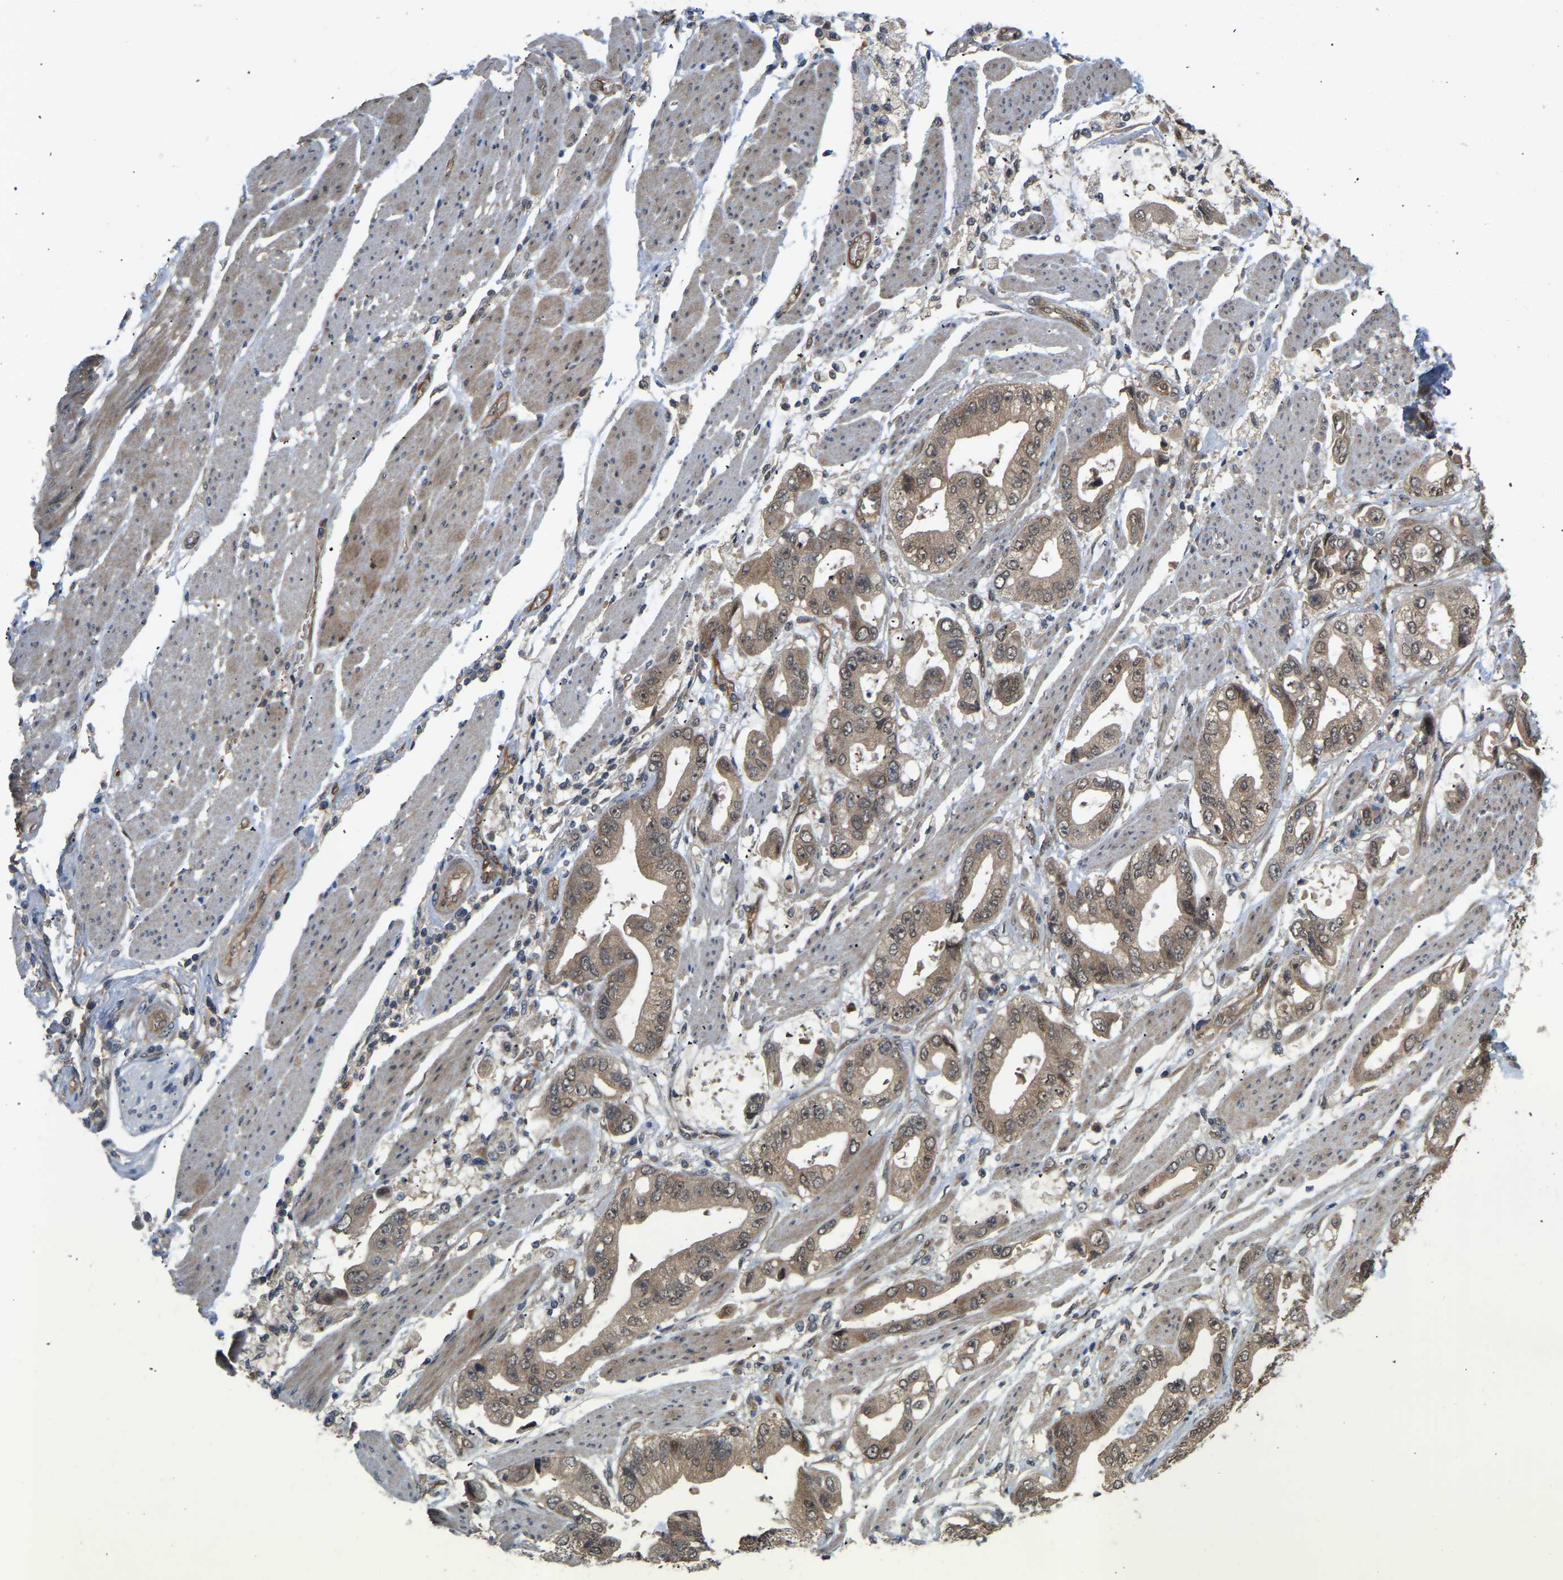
{"staining": {"intensity": "moderate", "quantity": "25%-75%", "location": "cytoplasmic/membranous"}, "tissue": "stomach cancer", "cell_type": "Tumor cells", "image_type": "cancer", "snomed": [{"axis": "morphology", "description": "Normal tissue, NOS"}, {"axis": "morphology", "description": "Adenocarcinoma, NOS"}, {"axis": "topography", "description": "Stomach"}], "caption": "Immunohistochemistry (IHC) image of neoplastic tissue: stomach cancer stained using immunohistochemistry (IHC) reveals medium levels of moderate protein expression localized specifically in the cytoplasmic/membranous of tumor cells, appearing as a cytoplasmic/membranous brown color.", "gene": "LIMK2", "patient": {"sex": "male", "age": 62}}